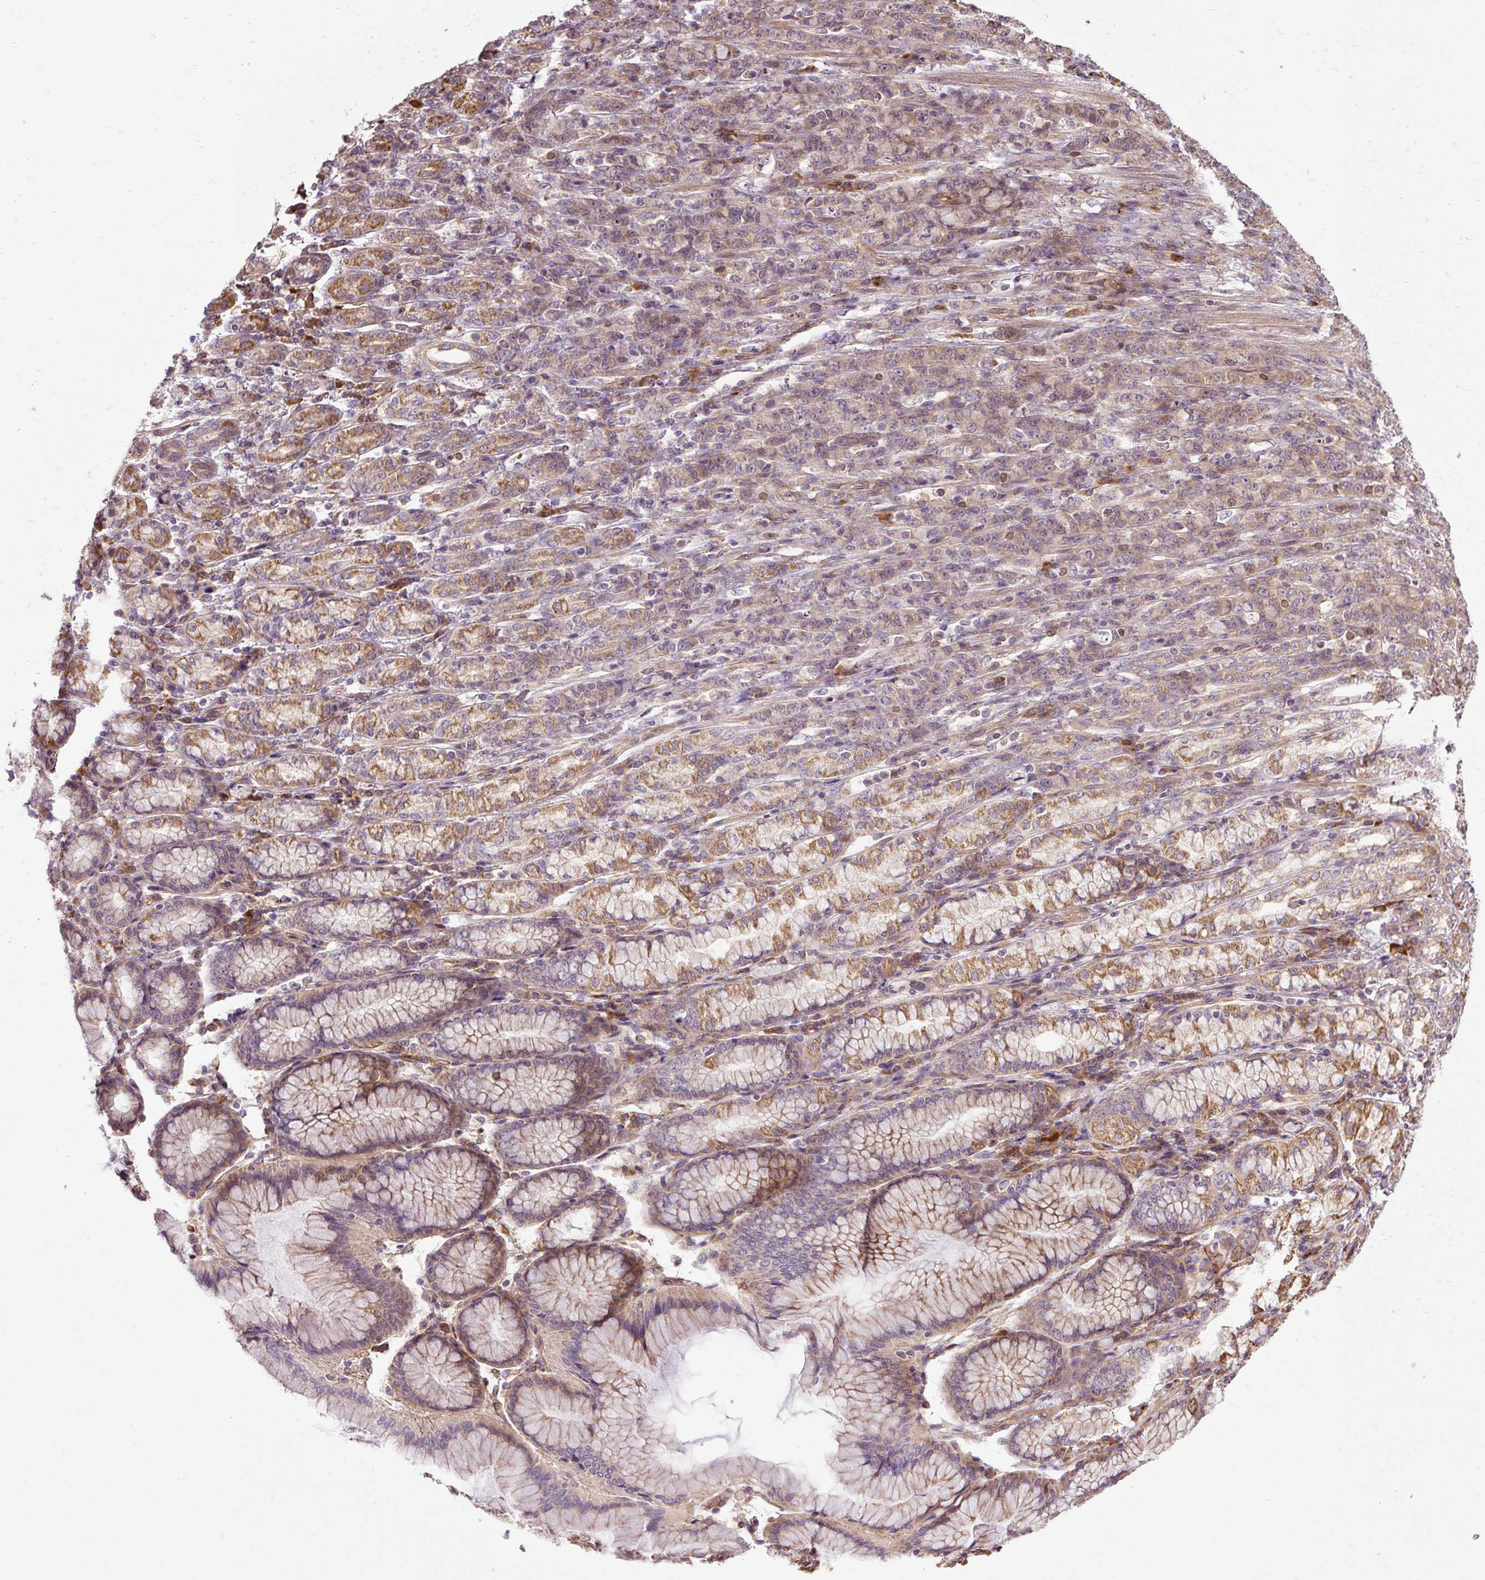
{"staining": {"intensity": "weak", "quantity": ">75%", "location": "cytoplasmic/membranous"}, "tissue": "stomach cancer", "cell_type": "Tumor cells", "image_type": "cancer", "snomed": [{"axis": "morphology", "description": "Normal tissue, NOS"}, {"axis": "morphology", "description": "Adenocarcinoma, NOS"}, {"axis": "topography", "description": "Stomach"}], "caption": "Brown immunohistochemical staining in stomach adenocarcinoma displays weak cytoplasmic/membranous positivity in about >75% of tumor cells. Nuclei are stained in blue.", "gene": "FLRT1", "patient": {"sex": "female", "age": 79}}